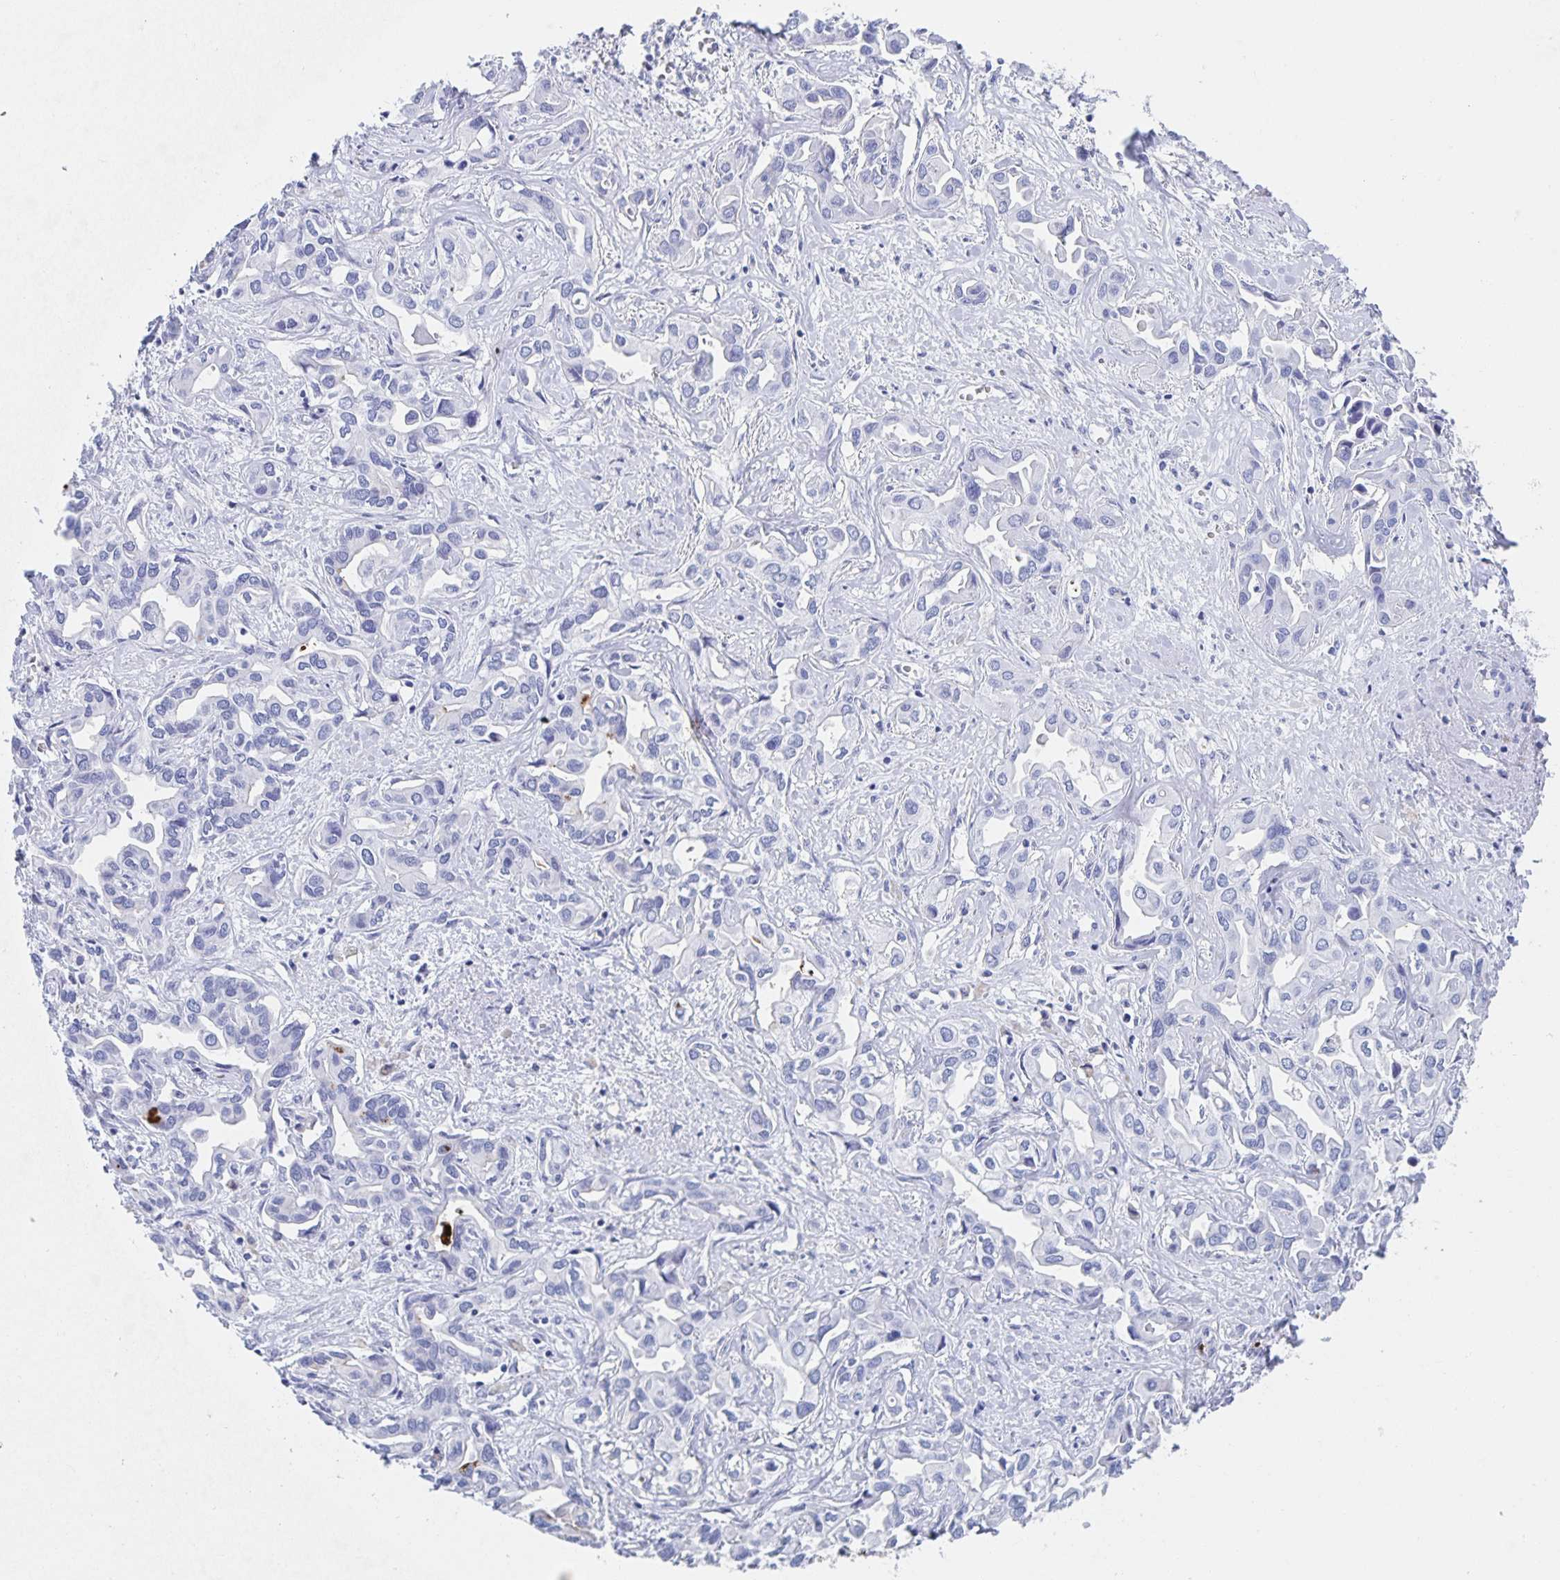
{"staining": {"intensity": "negative", "quantity": "none", "location": "none"}, "tissue": "liver cancer", "cell_type": "Tumor cells", "image_type": "cancer", "snomed": [{"axis": "morphology", "description": "Cholangiocarcinoma"}, {"axis": "topography", "description": "Liver"}], "caption": "DAB immunohistochemical staining of cholangiocarcinoma (liver) demonstrates no significant staining in tumor cells.", "gene": "DMBT1", "patient": {"sex": "female", "age": 64}}